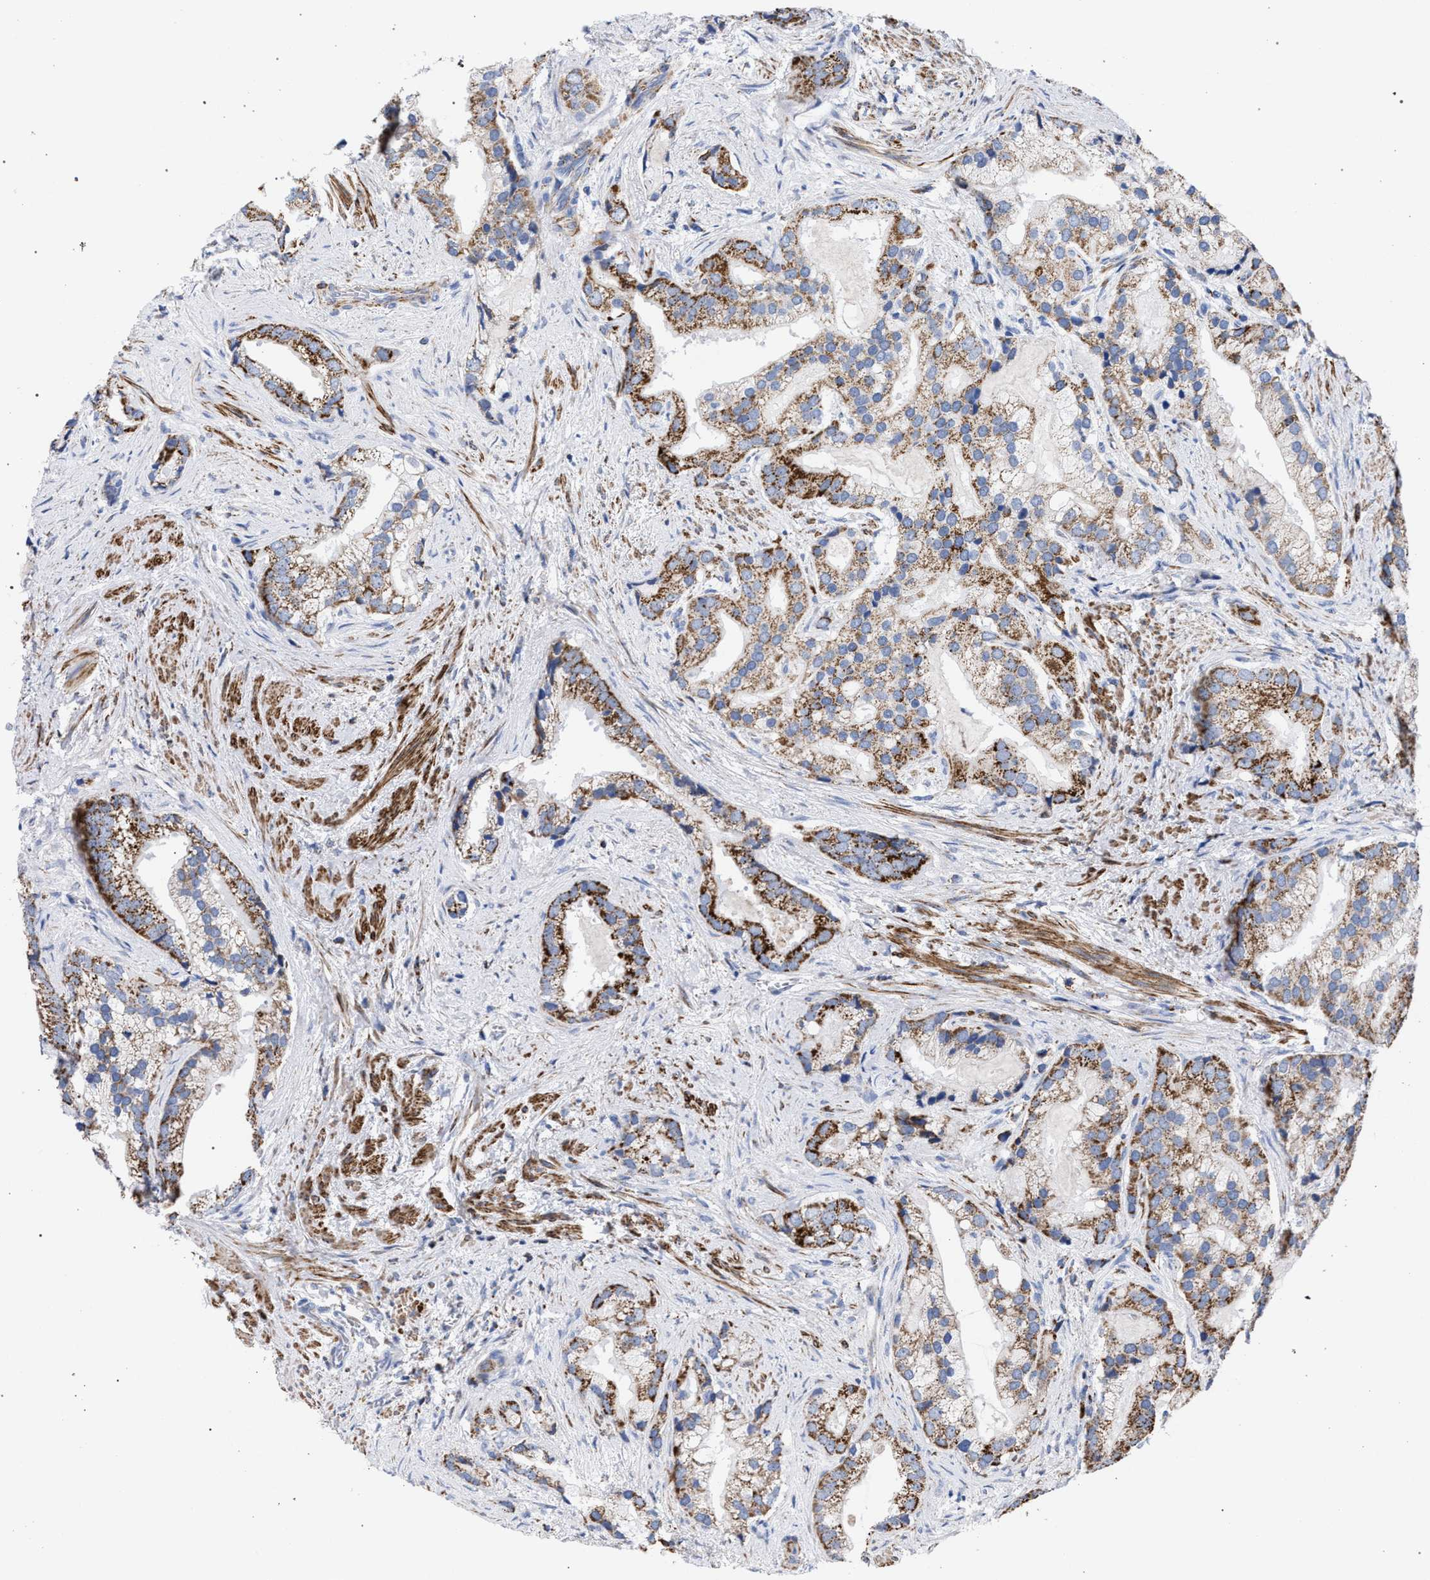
{"staining": {"intensity": "moderate", "quantity": ">75%", "location": "cytoplasmic/membranous"}, "tissue": "prostate cancer", "cell_type": "Tumor cells", "image_type": "cancer", "snomed": [{"axis": "morphology", "description": "Adenocarcinoma, Low grade"}, {"axis": "topography", "description": "Prostate"}], "caption": "This micrograph reveals prostate cancer (adenocarcinoma (low-grade)) stained with immunohistochemistry (IHC) to label a protein in brown. The cytoplasmic/membranous of tumor cells show moderate positivity for the protein. Nuclei are counter-stained blue.", "gene": "ACADS", "patient": {"sex": "male", "age": 71}}